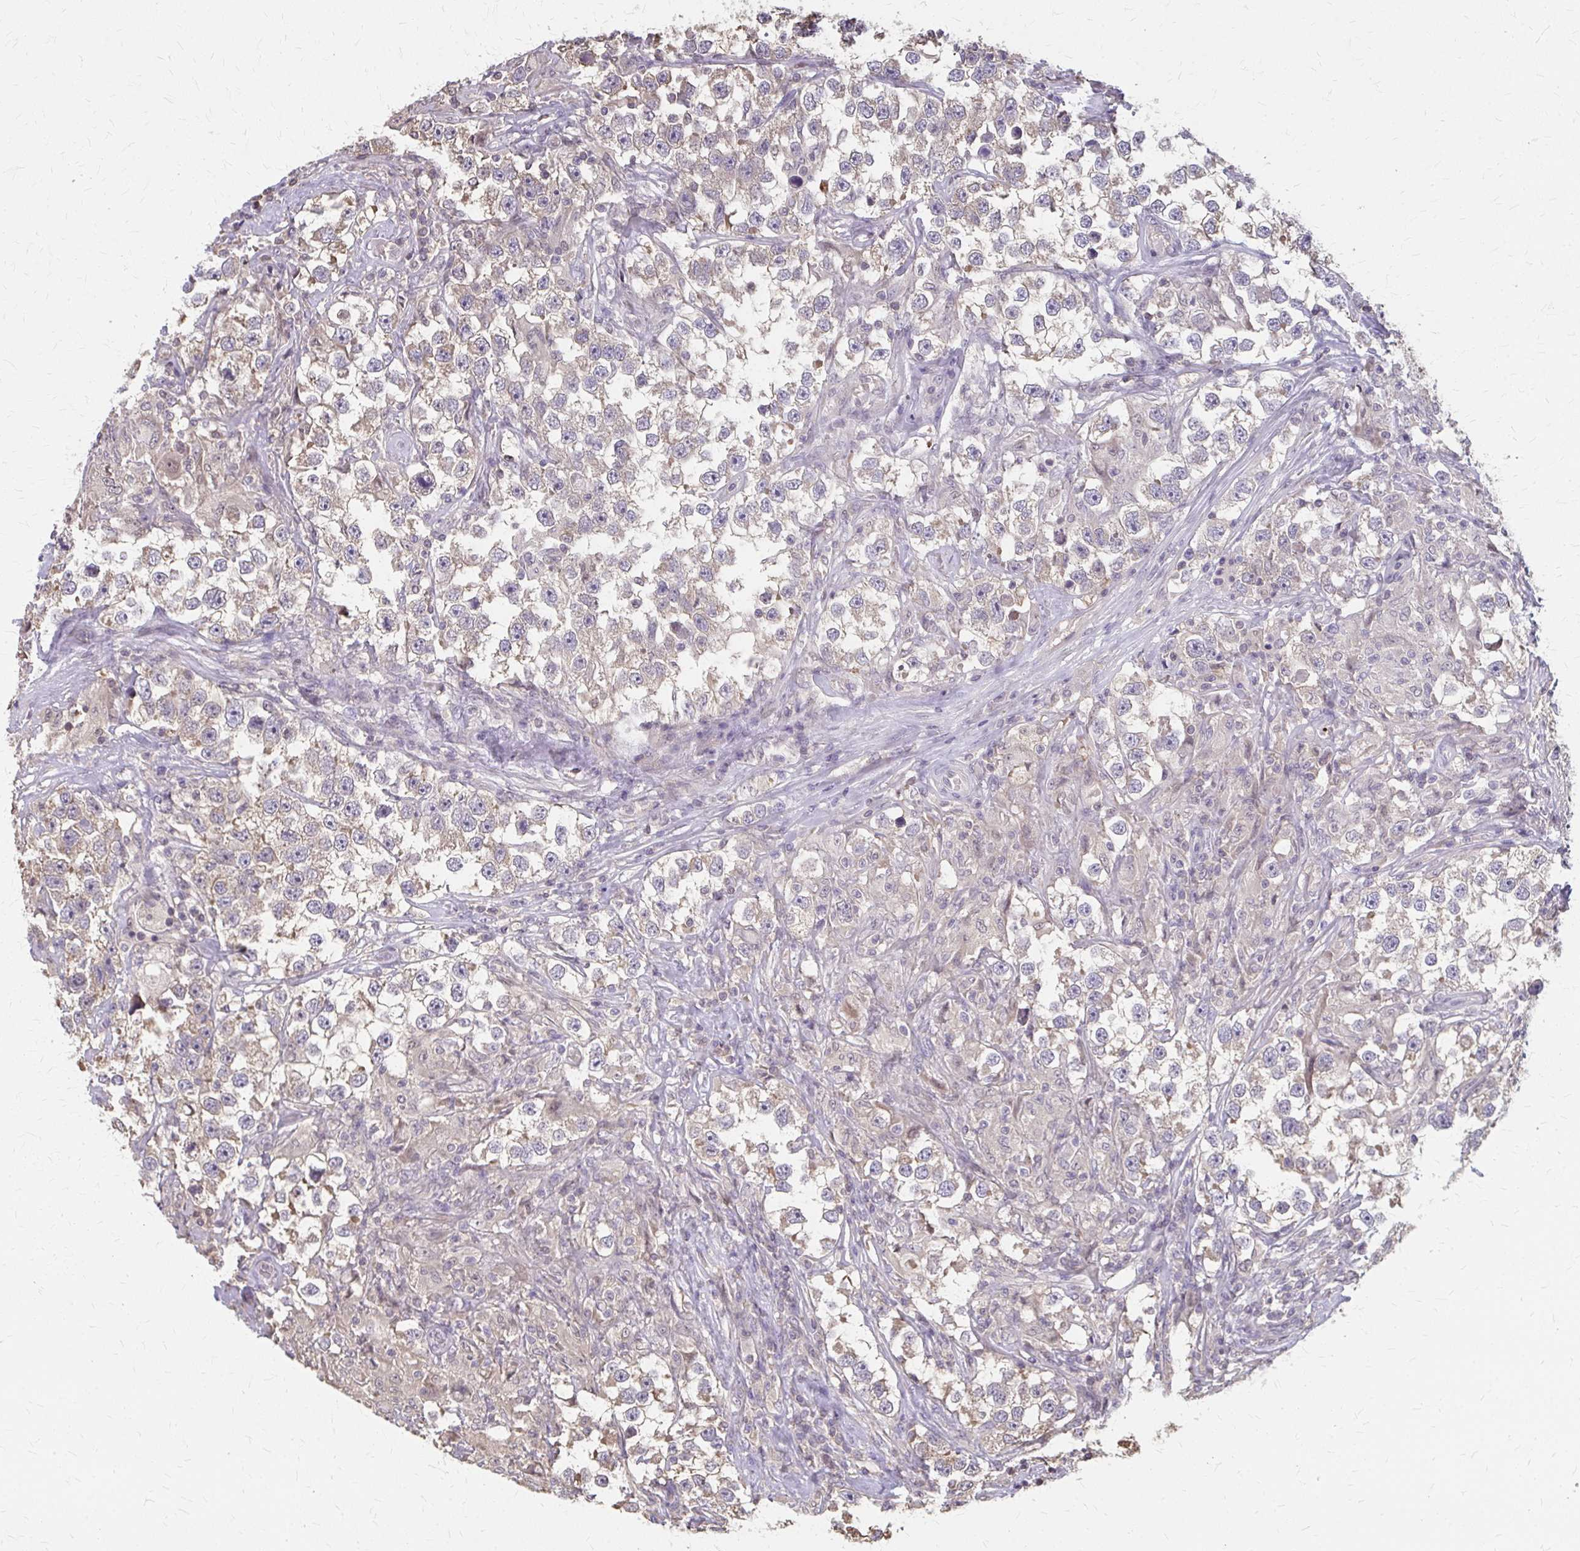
{"staining": {"intensity": "weak", "quantity": "25%-75%", "location": "cytoplasmic/membranous"}, "tissue": "testis cancer", "cell_type": "Tumor cells", "image_type": "cancer", "snomed": [{"axis": "morphology", "description": "Seminoma, NOS"}, {"axis": "topography", "description": "Testis"}], "caption": "Immunohistochemistry image of neoplastic tissue: human testis seminoma stained using immunohistochemistry displays low levels of weak protein expression localized specifically in the cytoplasmic/membranous of tumor cells, appearing as a cytoplasmic/membranous brown color.", "gene": "RABGAP1L", "patient": {"sex": "male", "age": 46}}